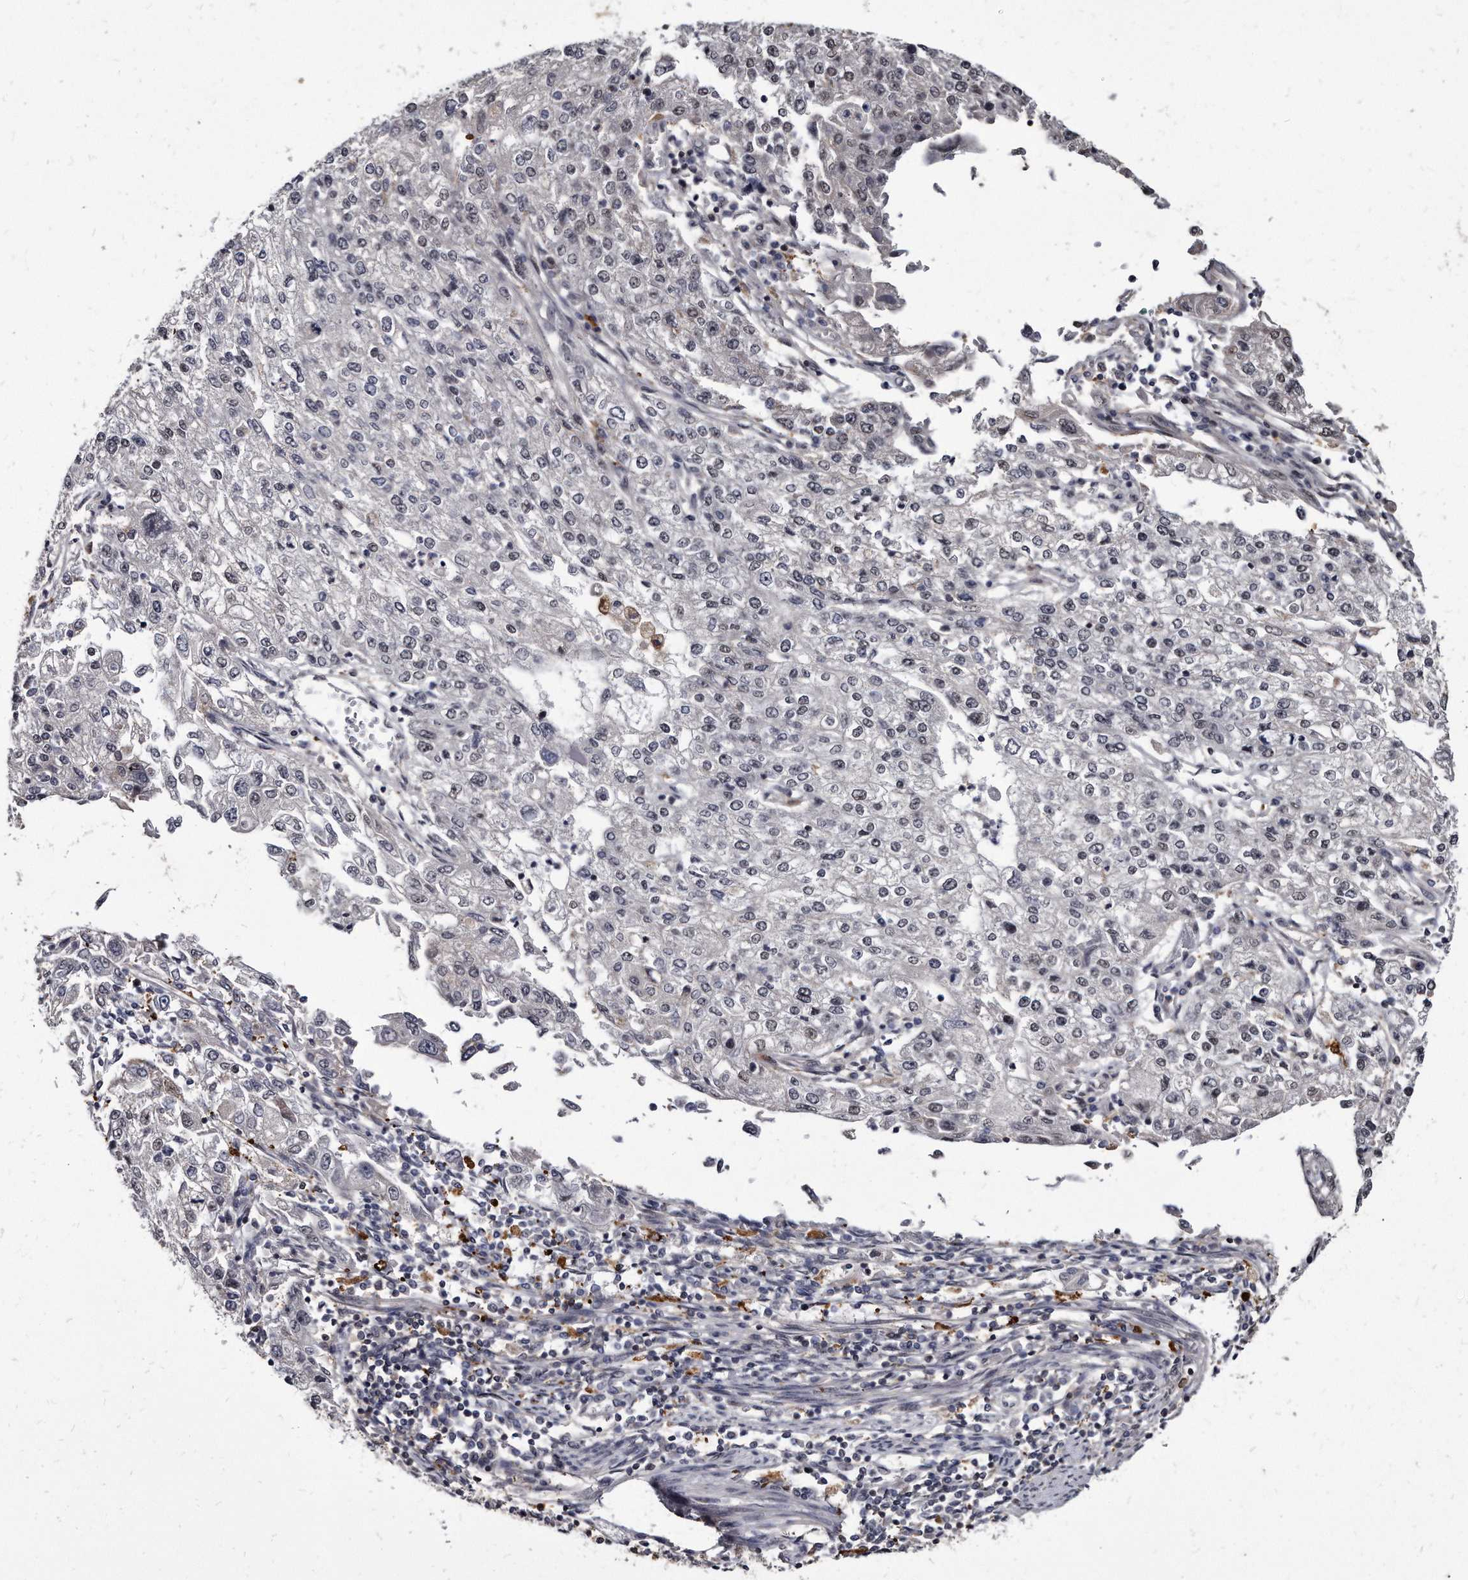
{"staining": {"intensity": "negative", "quantity": "none", "location": "none"}, "tissue": "endometrial cancer", "cell_type": "Tumor cells", "image_type": "cancer", "snomed": [{"axis": "morphology", "description": "Adenocarcinoma, NOS"}, {"axis": "topography", "description": "Endometrium"}], "caption": "DAB (3,3'-diaminobenzidine) immunohistochemical staining of endometrial cancer (adenocarcinoma) displays no significant positivity in tumor cells. The staining is performed using DAB brown chromogen with nuclei counter-stained in using hematoxylin.", "gene": "KLHDC3", "patient": {"sex": "female", "age": 49}}